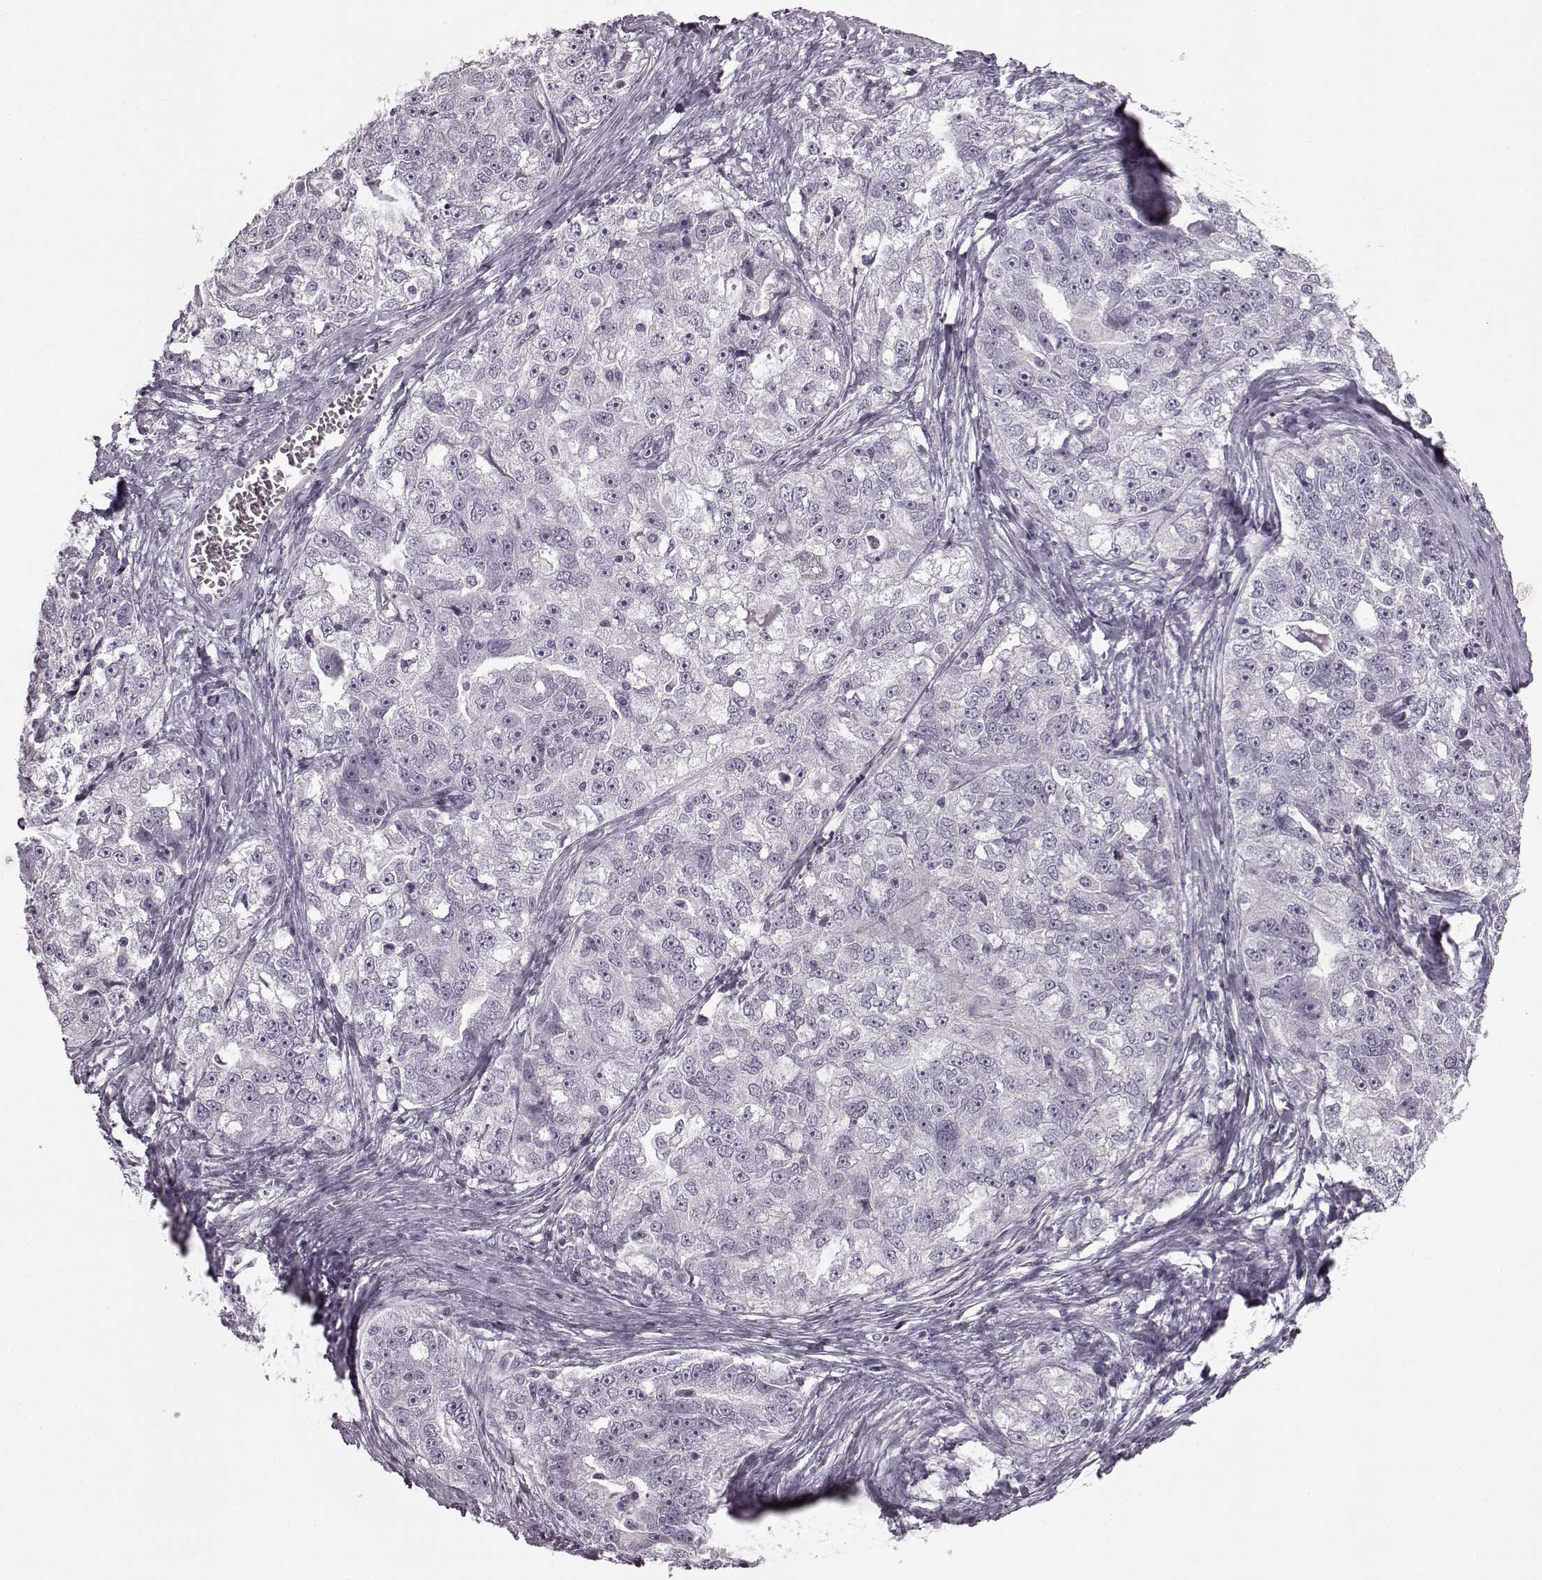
{"staining": {"intensity": "negative", "quantity": "none", "location": "none"}, "tissue": "ovarian cancer", "cell_type": "Tumor cells", "image_type": "cancer", "snomed": [{"axis": "morphology", "description": "Cystadenocarcinoma, serous, NOS"}, {"axis": "topography", "description": "Ovary"}], "caption": "This is an IHC photomicrograph of serous cystadenocarcinoma (ovarian). There is no staining in tumor cells.", "gene": "SEMG2", "patient": {"sex": "female", "age": 51}}